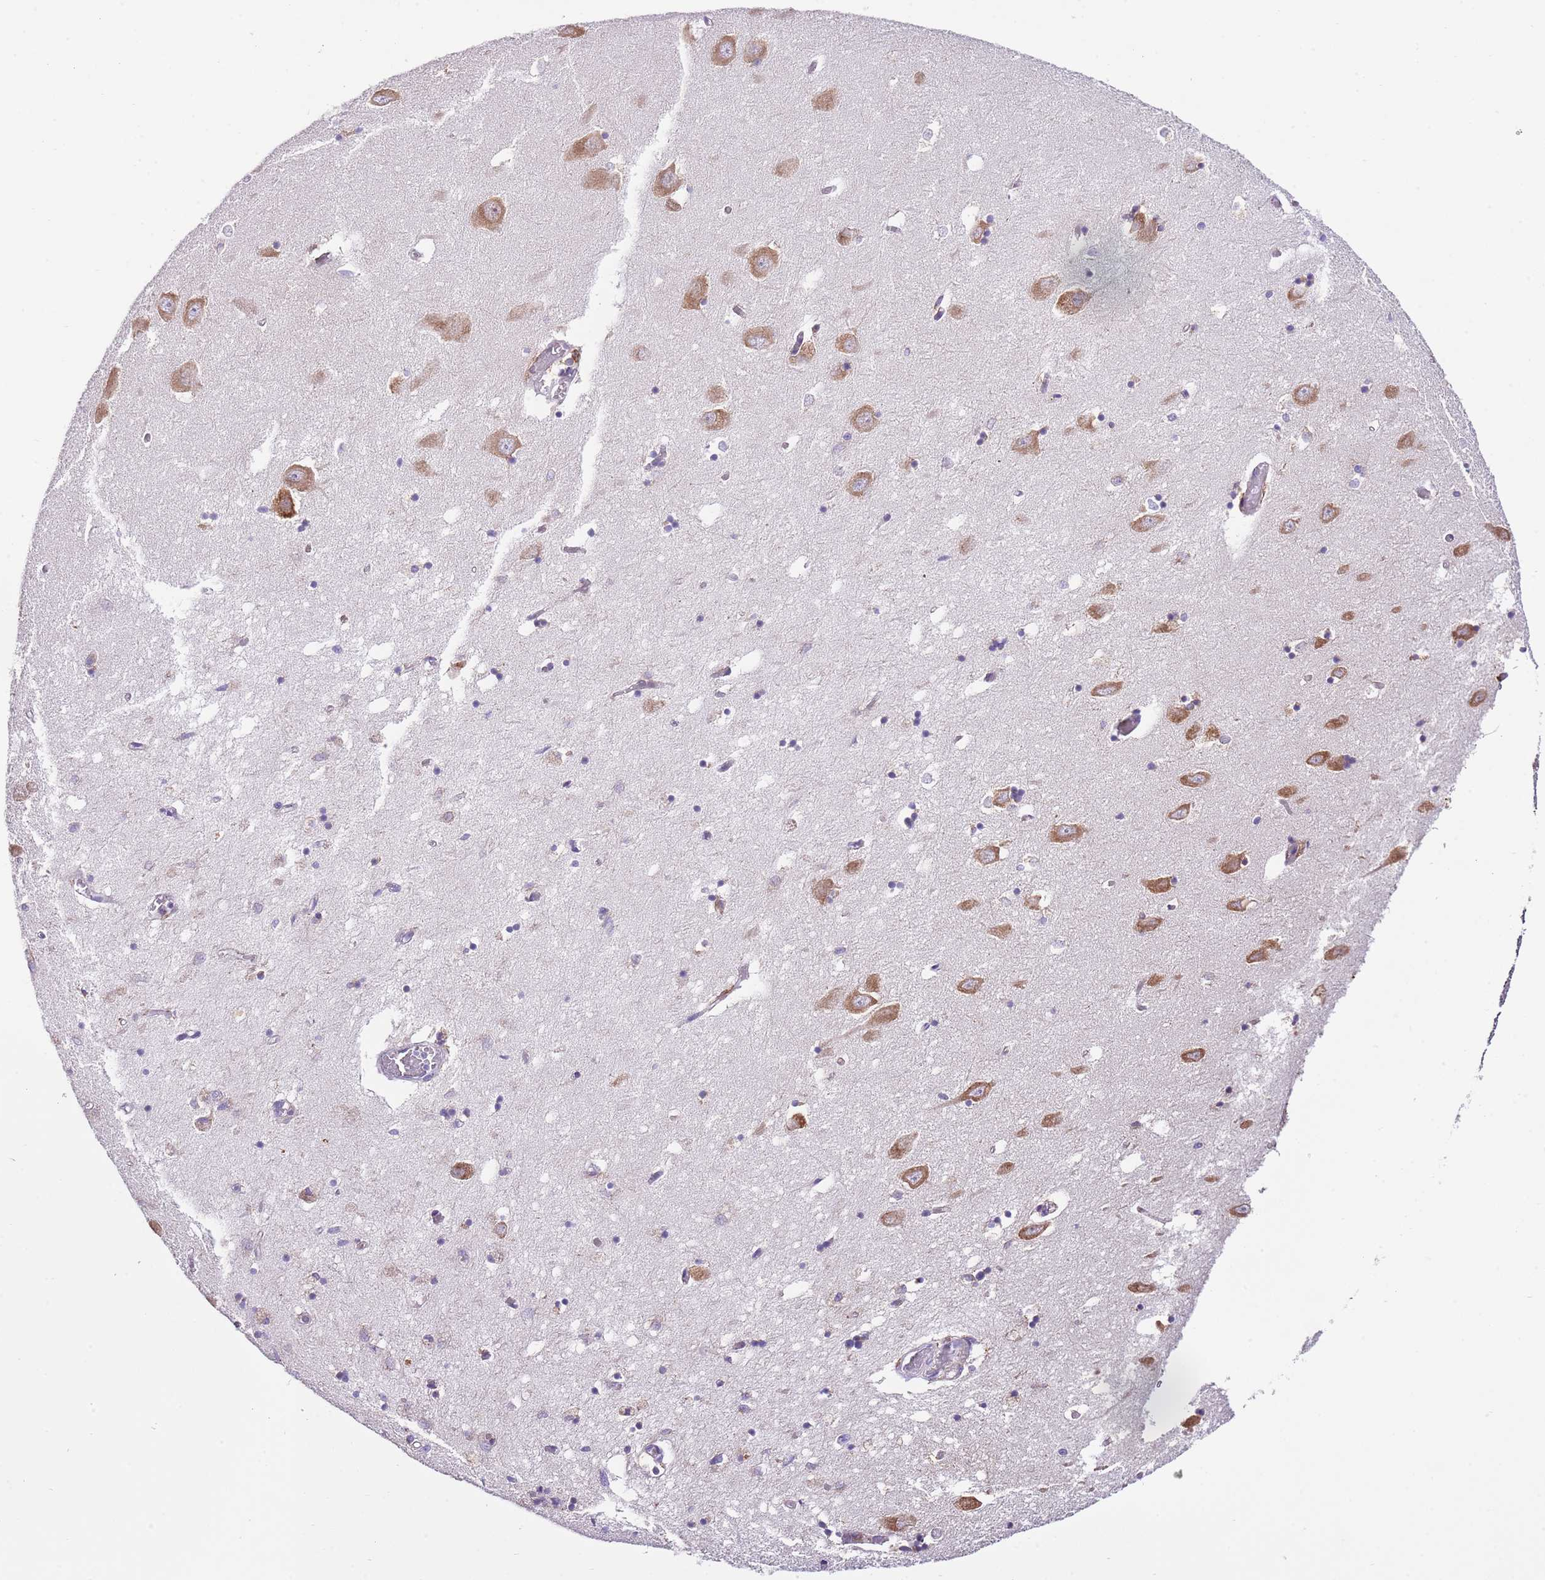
{"staining": {"intensity": "strong", "quantity": "<25%", "location": "cytoplasmic/membranous"}, "tissue": "hippocampus", "cell_type": "Glial cells", "image_type": "normal", "snomed": [{"axis": "morphology", "description": "Normal tissue, NOS"}, {"axis": "topography", "description": "Hippocampus"}], "caption": "DAB immunohistochemical staining of normal human hippocampus reveals strong cytoplasmic/membranous protein staining in approximately <25% of glial cells.", "gene": "RPS10", "patient": {"sex": "male", "age": 70}}